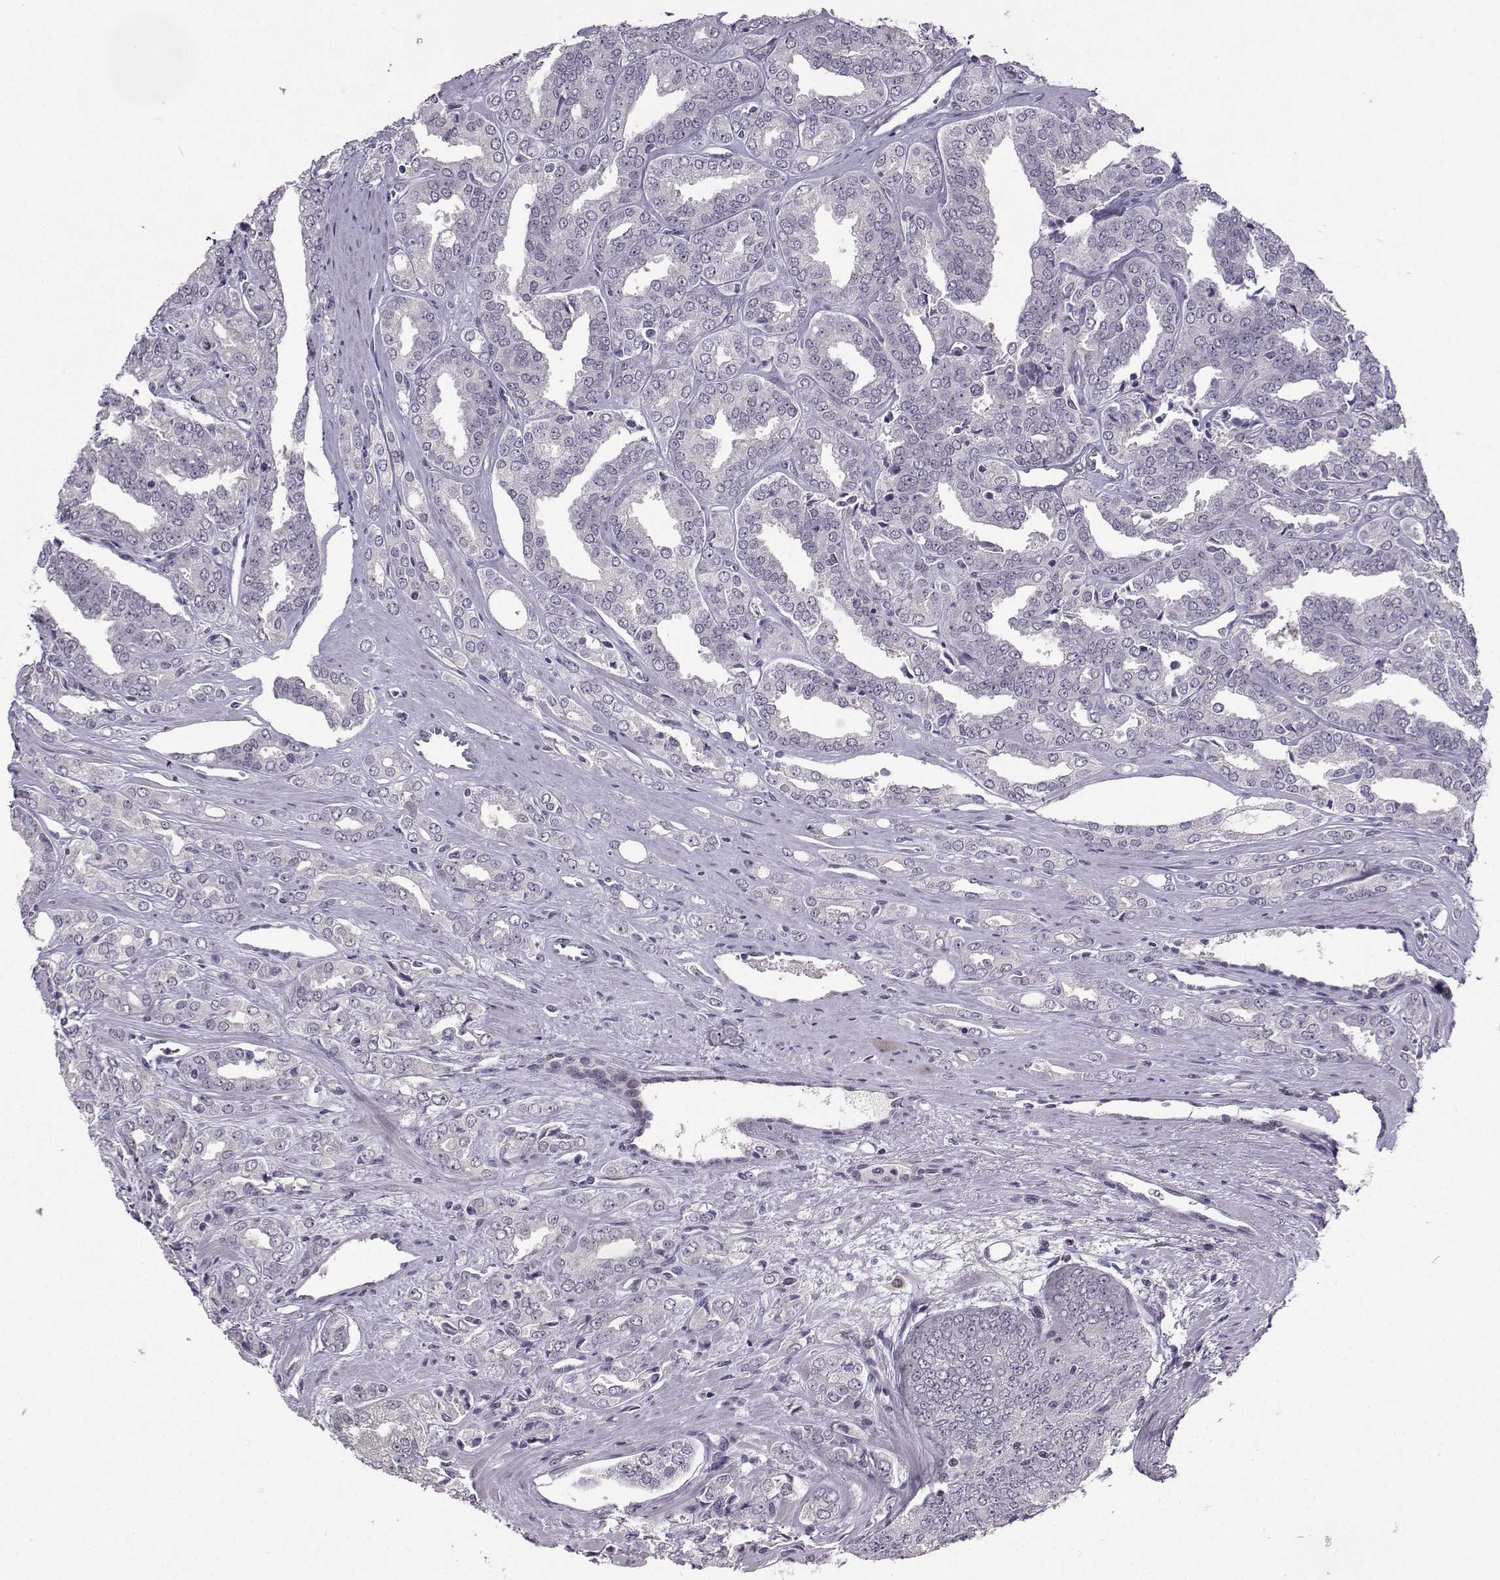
{"staining": {"intensity": "negative", "quantity": "none", "location": "none"}, "tissue": "prostate cancer", "cell_type": "Tumor cells", "image_type": "cancer", "snomed": [{"axis": "morphology", "description": "Adenocarcinoma, NOS"}, {"axis": "morphology", "description": "Adenocarcinoma, High grade"}, {"axis": "topography", "description": "Prostate"}], "caption": "Immunohistochemical staining of human prostate adenocarcinoma demonstrates no significant staining in tumor cells.", "gene": "LIN28A", "patient": {"sex": "male", "age": 70}}